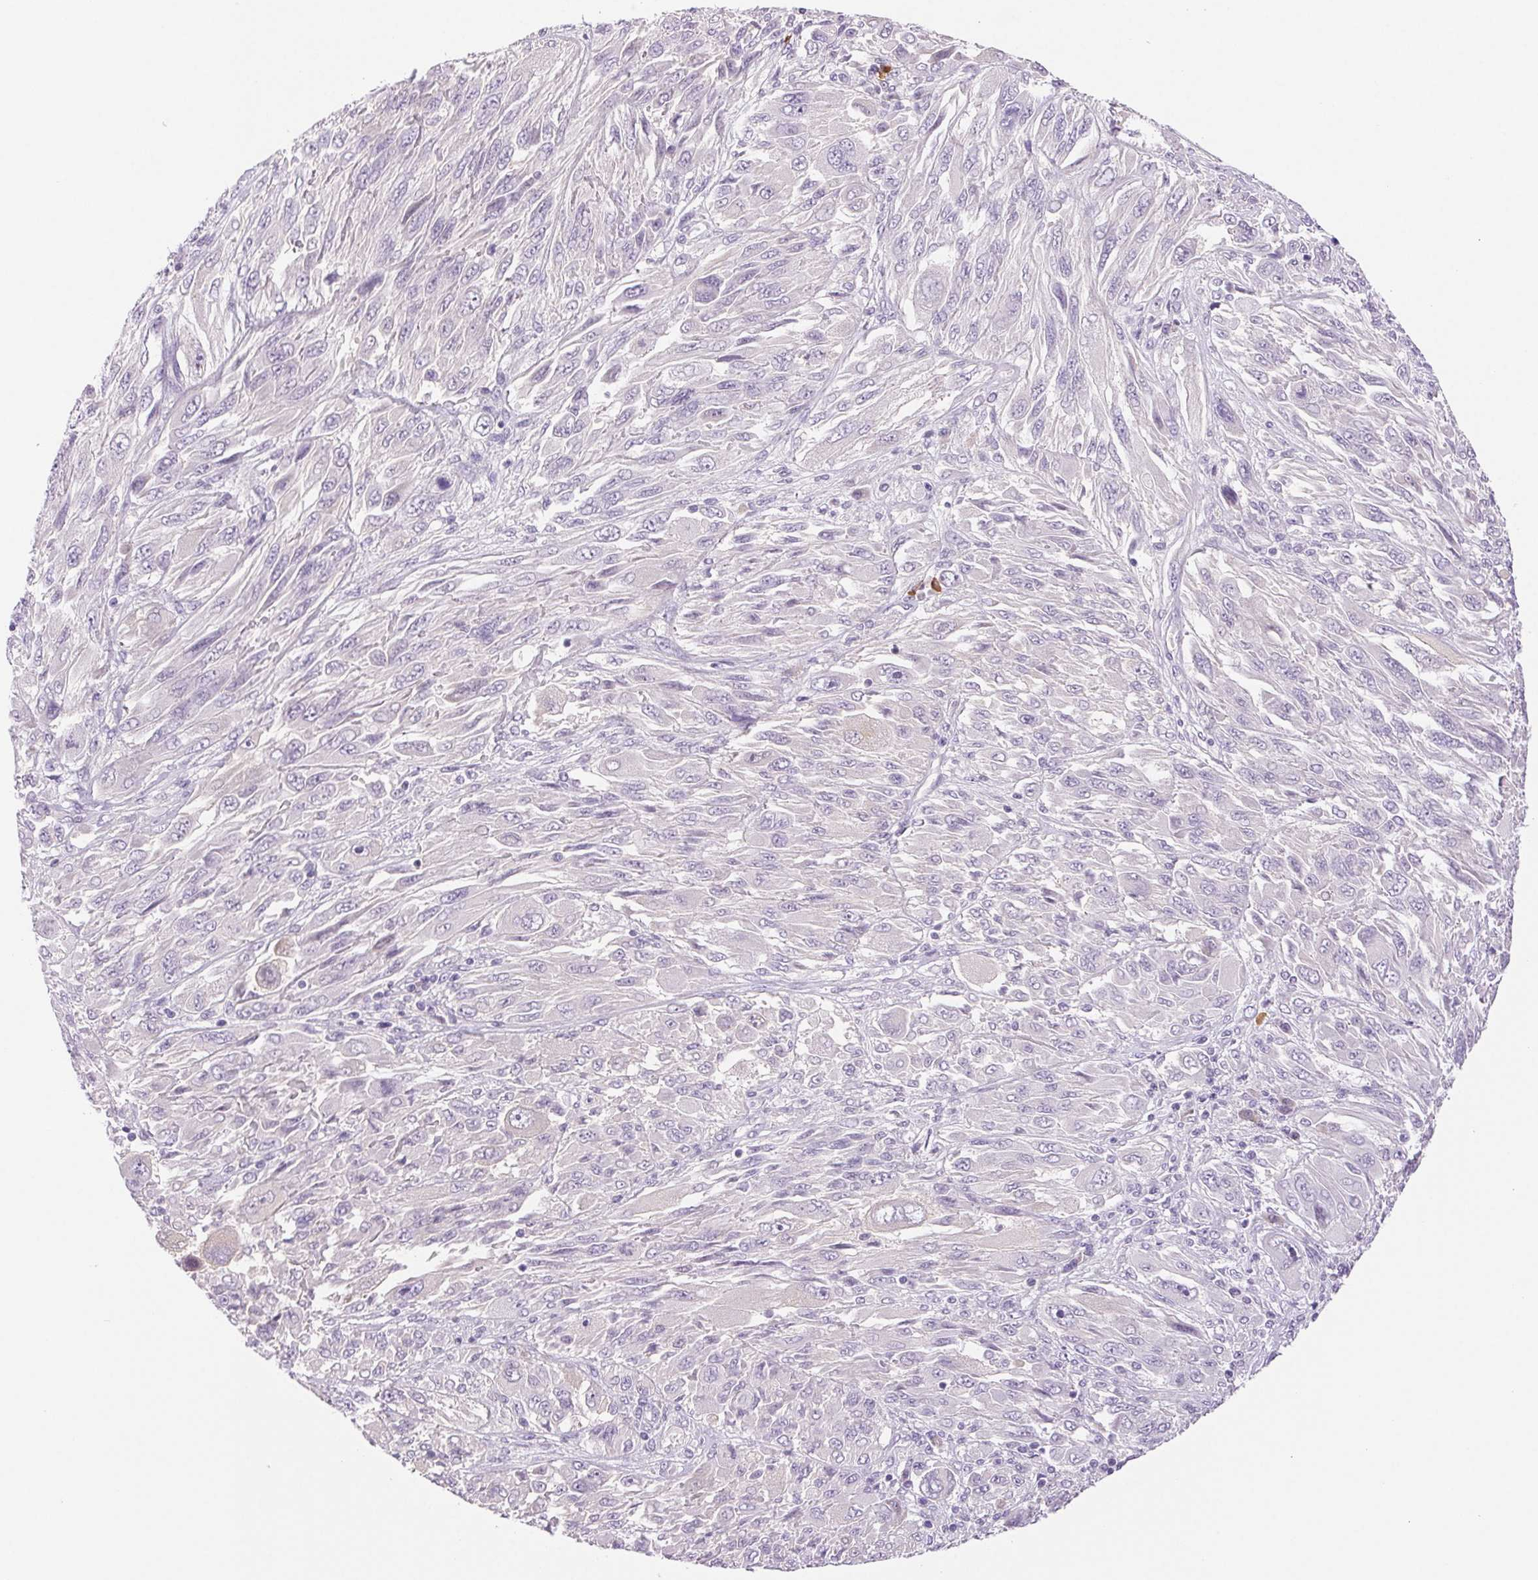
{"staining": {"intensity": "negative", "quantity": "none", "location": "none"}, "tissue": "melanoma", "cell_type": "Tumor cells", "image_type": "cancer", "snomed": [{"axis": "morphology", "description": "Malignant melanoma, NOS"}, {"axis": "topography", "description": "Skin"}], "caption": "Tumor cells are negative for protein expression in human melanoma.", "gene": "IFIT1B", "patient": {"sex": "female", "age": 91}}